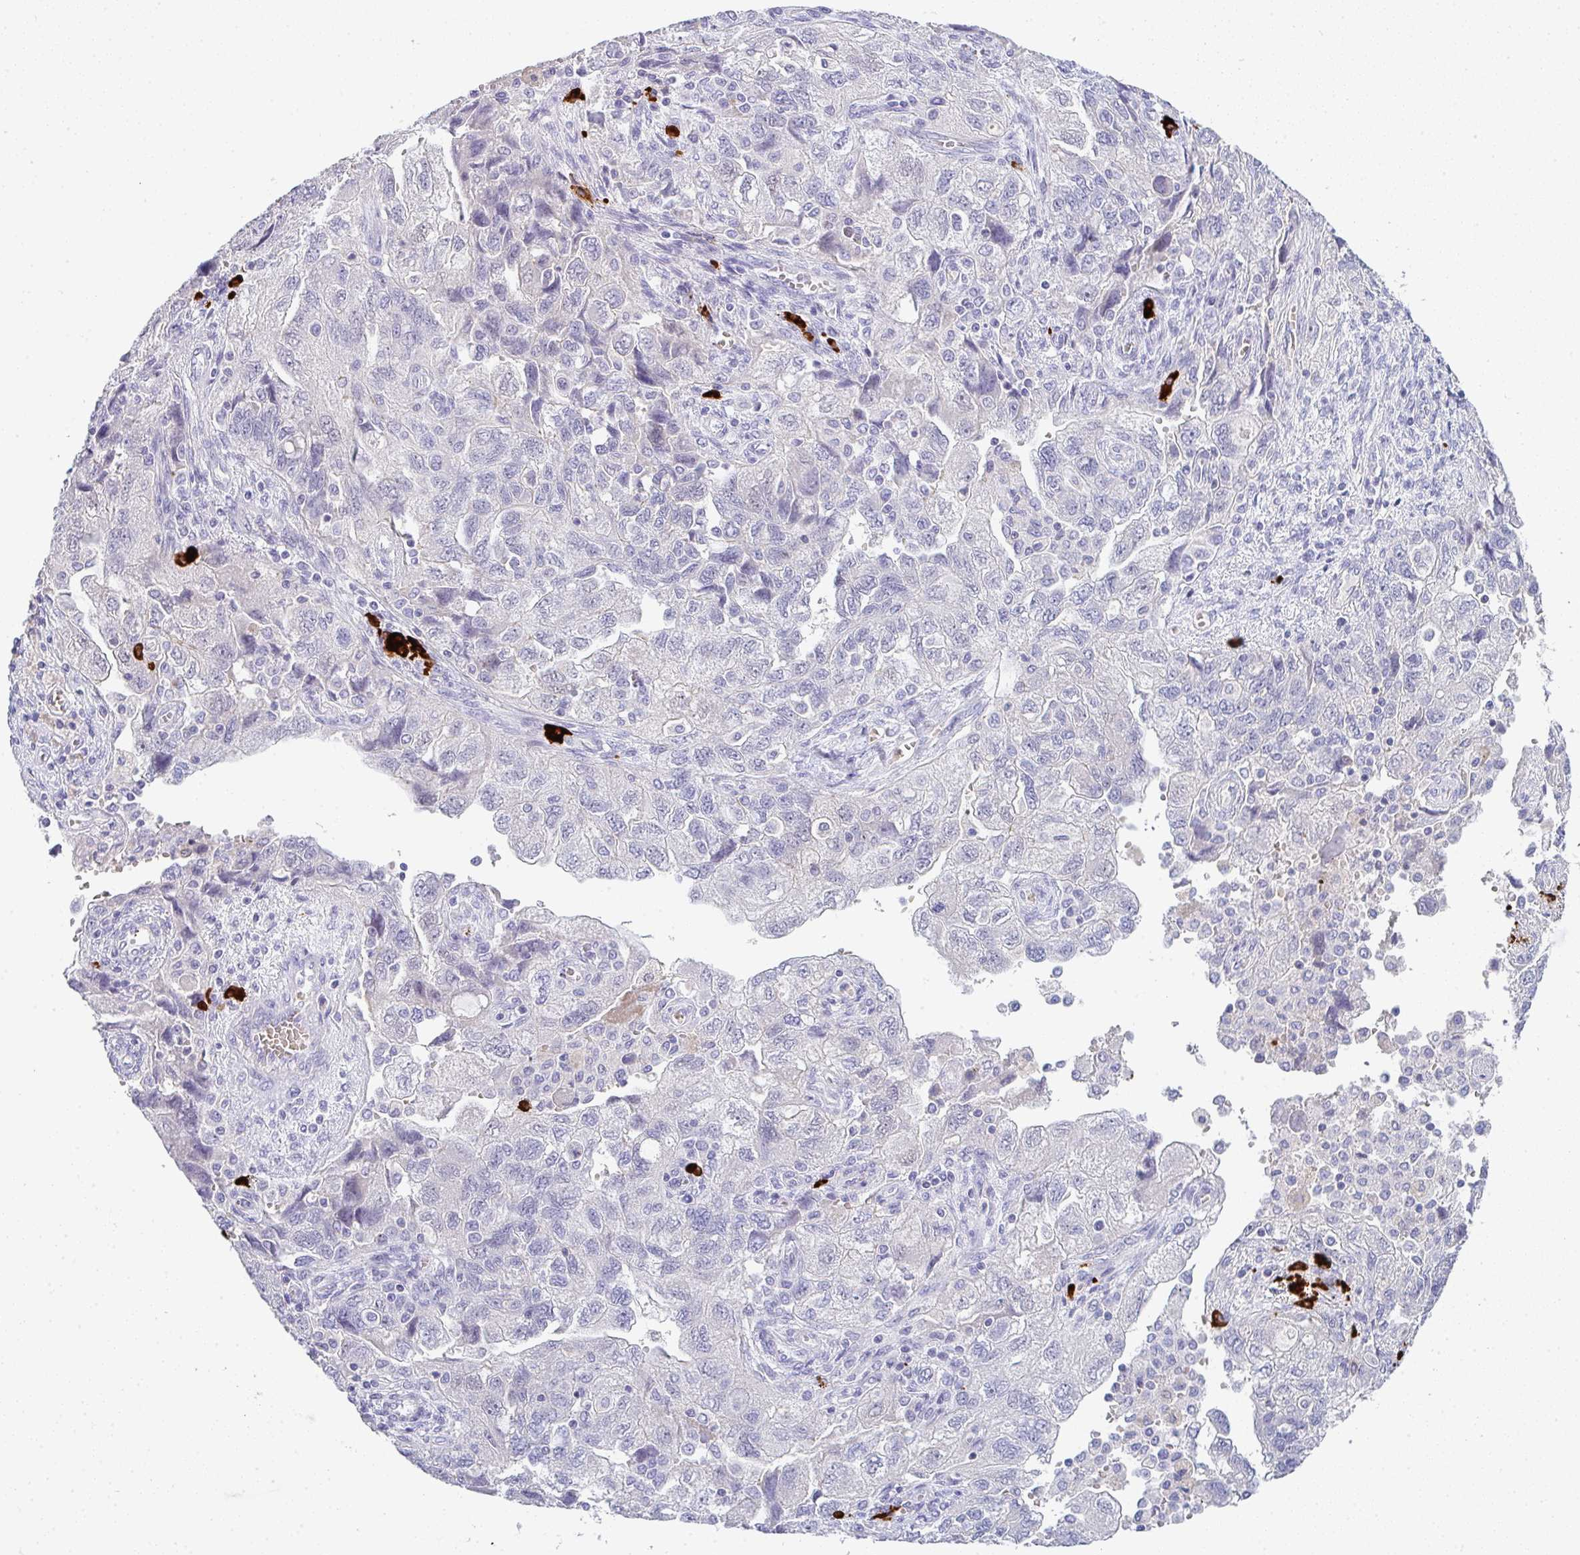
{"staining": {"intensity": "negative", "quantity": "none", "location": "none"}, "tissue": "ovarian cancer", "cell_type": "Tumor cells", "image_type": "cancer", "snomed": [{"axis": "morphology", "description": "Carcinoma, NOS"}, {"axis": "morphology", "description": "Cystadenocarcinoma, serous, NOS"}, {"axis": "topography", "description": "Ovary"}], "caption": "Tumor cells show no significant protein staining in ovarian carcinoma.", "gene": "CACNA1S", "patient": {"sex": "female", "age": 69}}